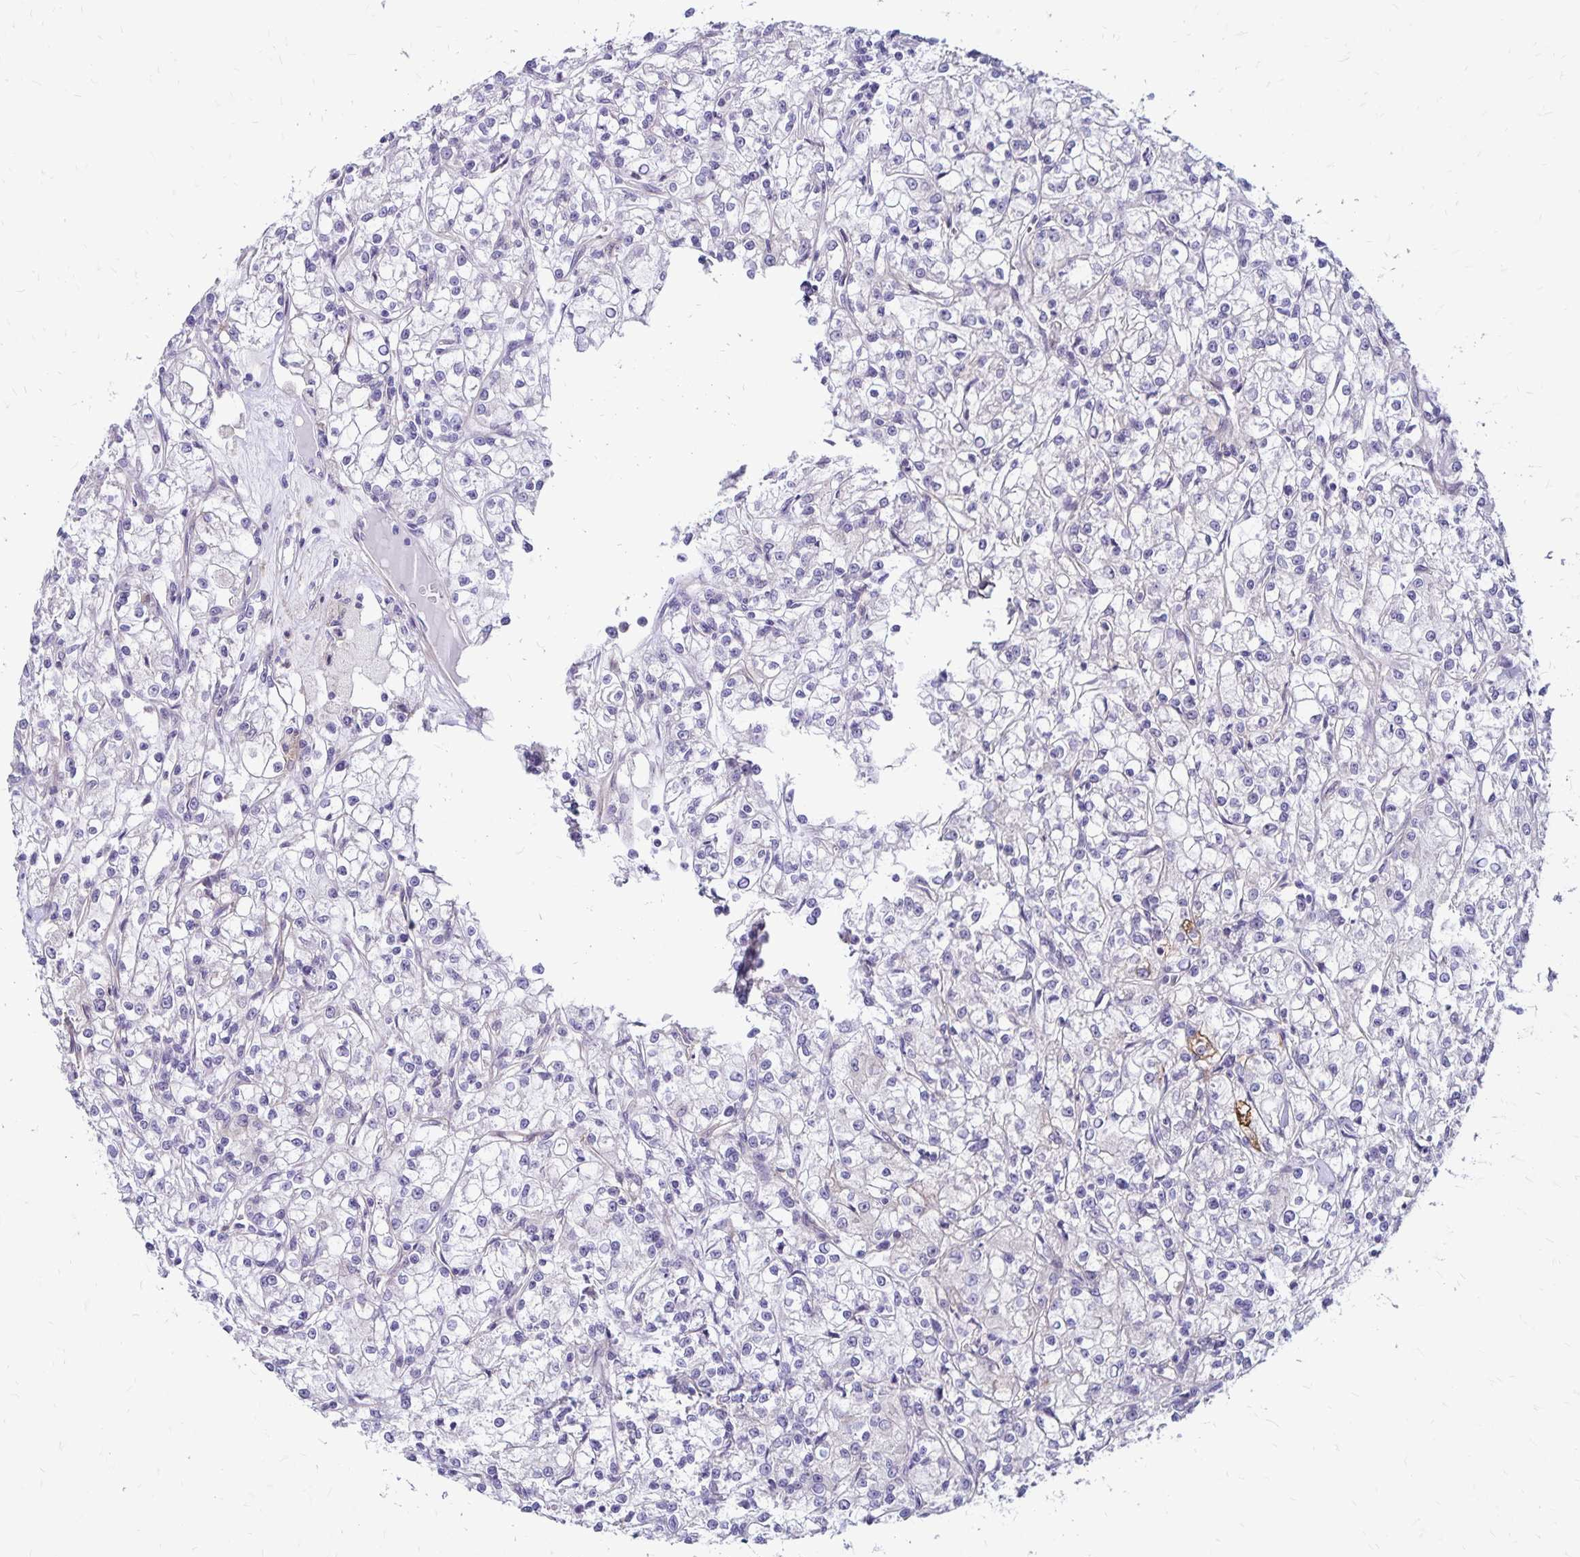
{"staining": {"intensity": "negative", "quantity": "none", "location": "none"}, "tissue": "renal cancer", "cell_type": "Tumor cells", "image_type": "cancer", "snomed": [{"axis": "morphology", "description": "Adenocarcinoma, NOS"}, {"axis": "topography", "description": "Kidney"}], "caption": "An image of human renal adenocarcinoma is negative for staining in tumor cells.", "gene": "TNS3", "patient": {"sex": "female", "age": 59}}